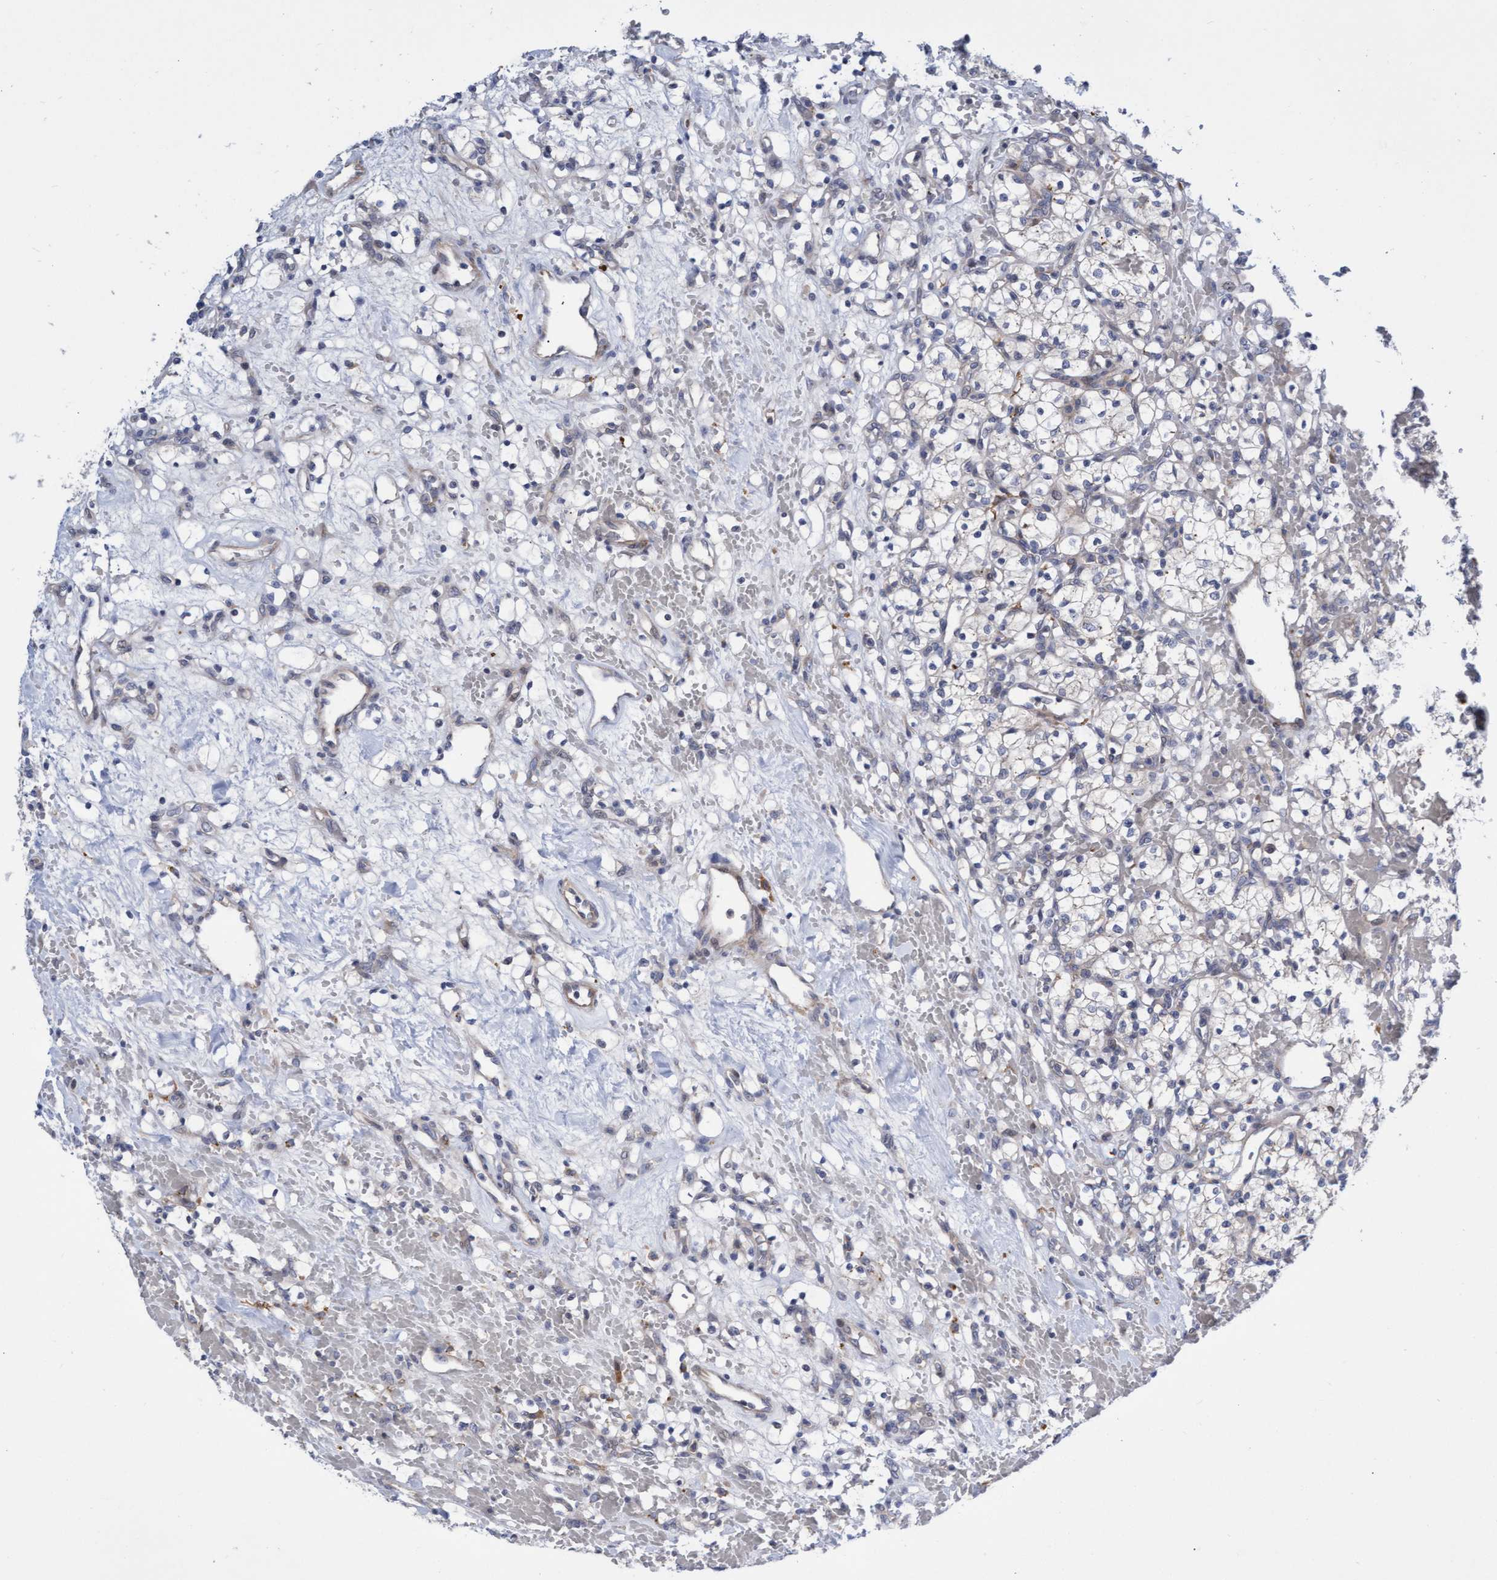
{"staining": {"intensity": "negative", "quantity": "none", "location": "none"}, "tissue": "renal cancer", "cell_type": "Tumor cells", "image_type": "cancer", "snomed": [{"axis": "morphology", "description": "Adenocarcinoma, NOS"}, {"axis": "topography", "description": "Kidney"}], "caption": "This is an IHC histopathology image of adenocarcinoma (renal). There is no staining in tumor cells.", "gene": "ABCF2", "patient": {"sex": "female", "age": 60}}